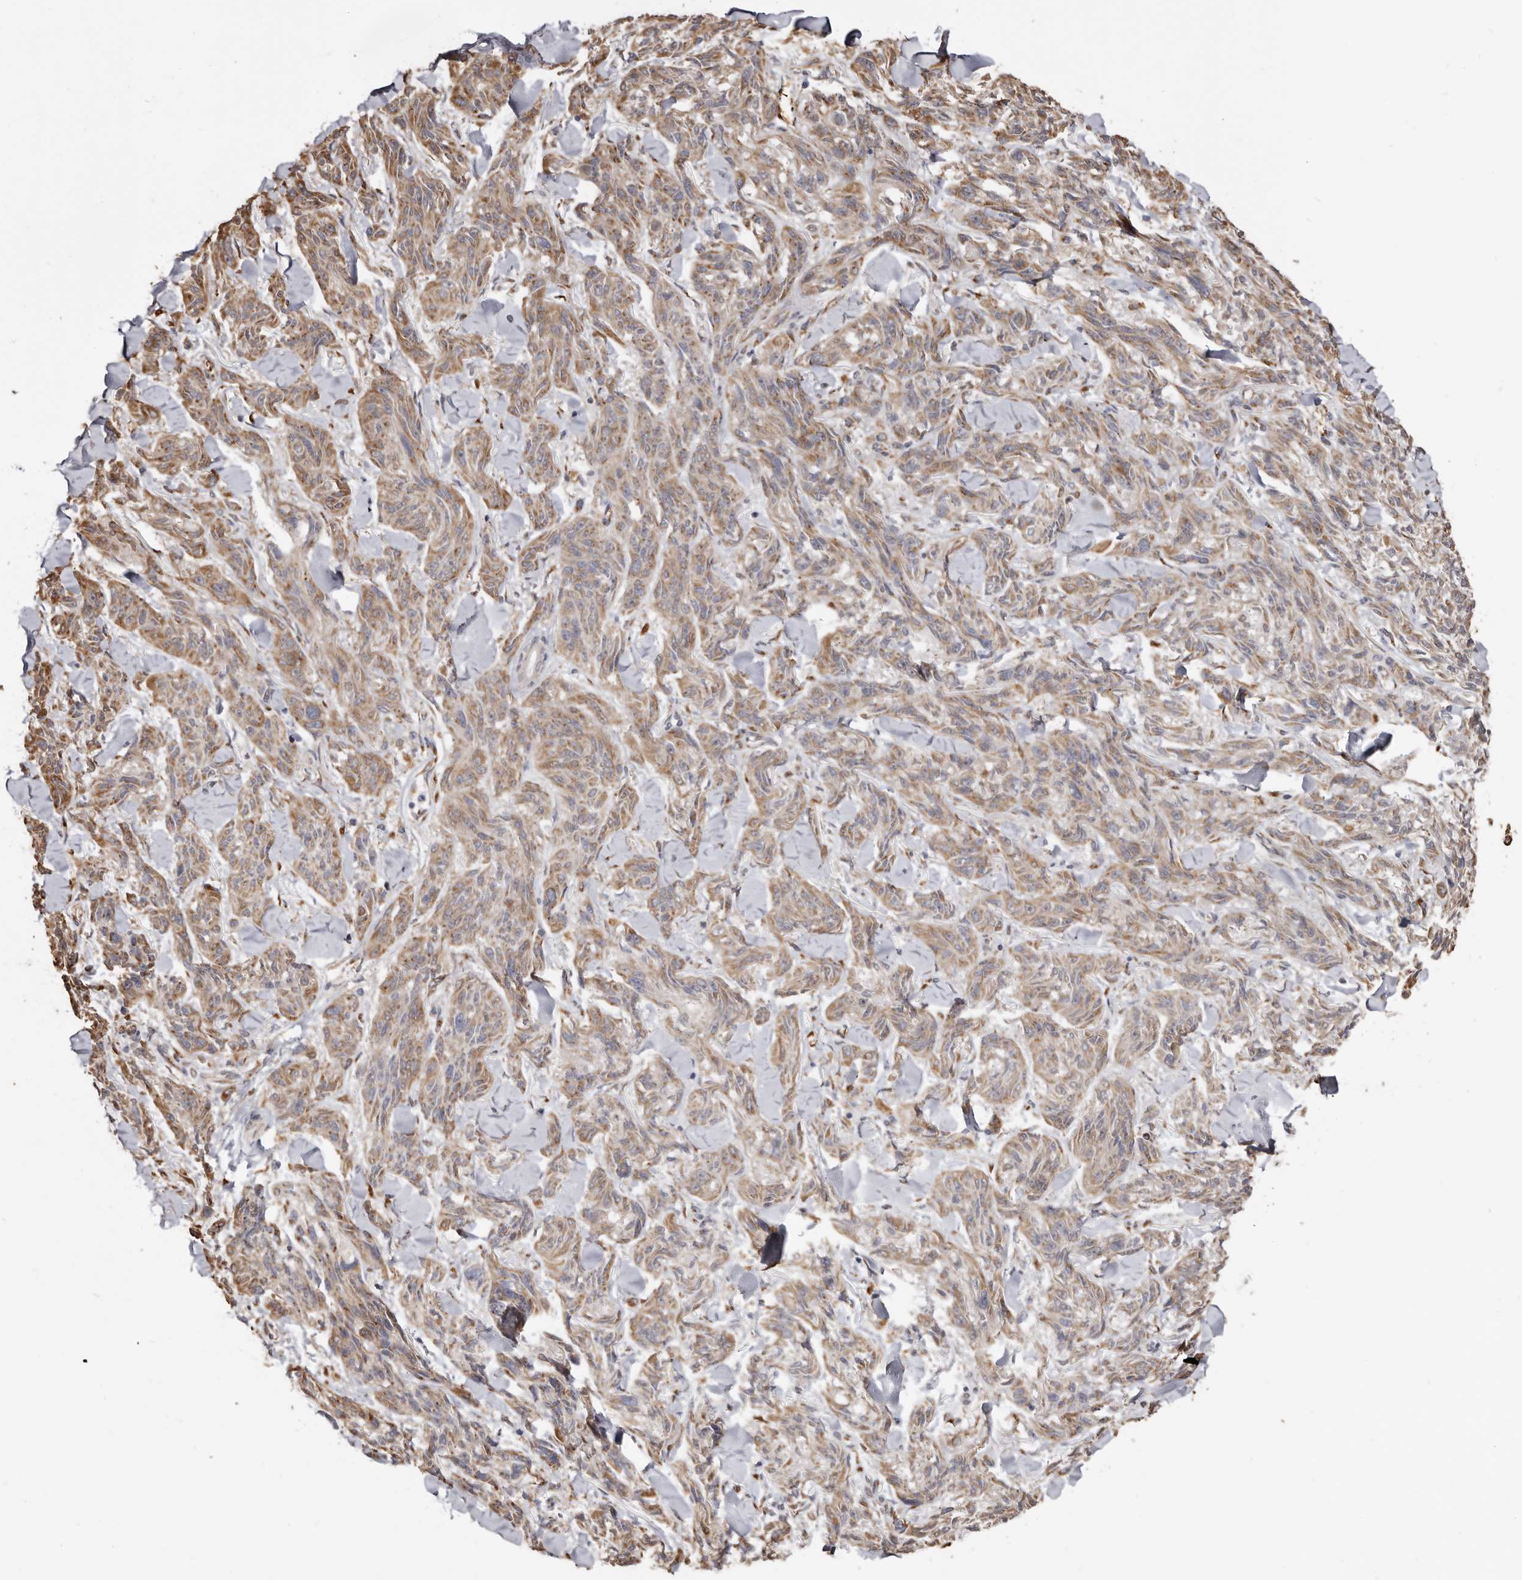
{"staining": {"intensity": "weak", "quantity": ">75%", "location": "cytoplasmic/membranous"}, "tissue": "melanoma", "cell_type": "Tumor cells", "image_type": "cancer", "snomed": [{"axis": "morphology", "description": "Malignant melanoma, NOS"}, {"axis": "topography", "description": "Skin"}], "caption": "Human malignant melanoma stained with a brown dye reveals weak cytoplasmic/membranous positive expression in about >75% of tumor cells.", "gene": "ENTREP1", "patient": {"sex": "male", "age": 53}}